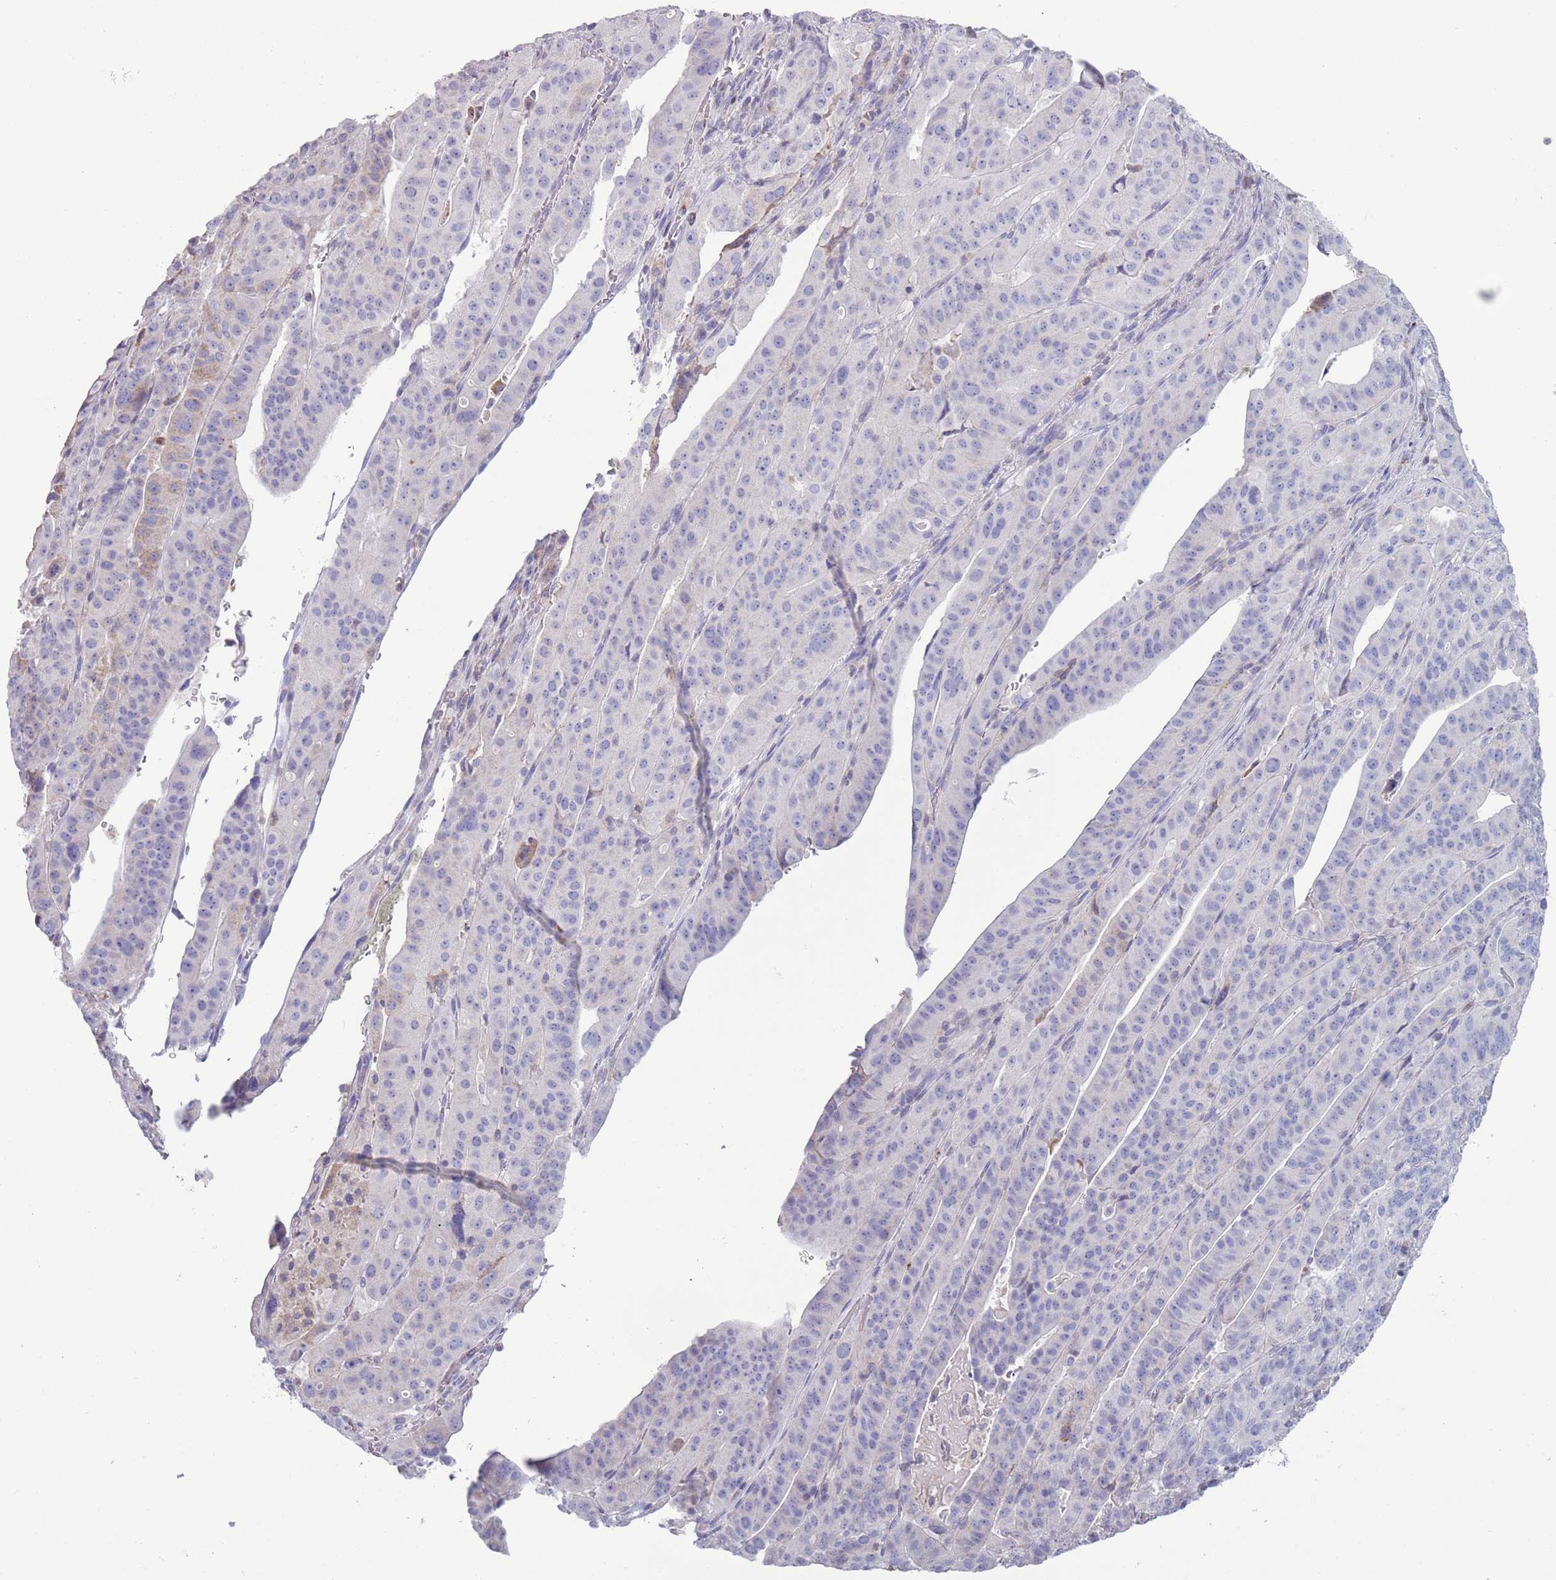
{"staining": {"intensity": "negative", "quantity": "none", "location": "none"}, "tissue": "stomach cancer", "cell_type": "Tumor cells", "image_type": "cancer", "snomed": [{"axis": "morphology", "description": "Adenocarcinoma, NOS"}, {"axis": "topography", "description": "Stomach"}], "caption": "Human adenocarcinoma (stomach) stained for a protein using IHC exhibits no positivity in tumor cells.", "gene": "ACSBG1", "patient": {"sex": "male", "age": 48}}